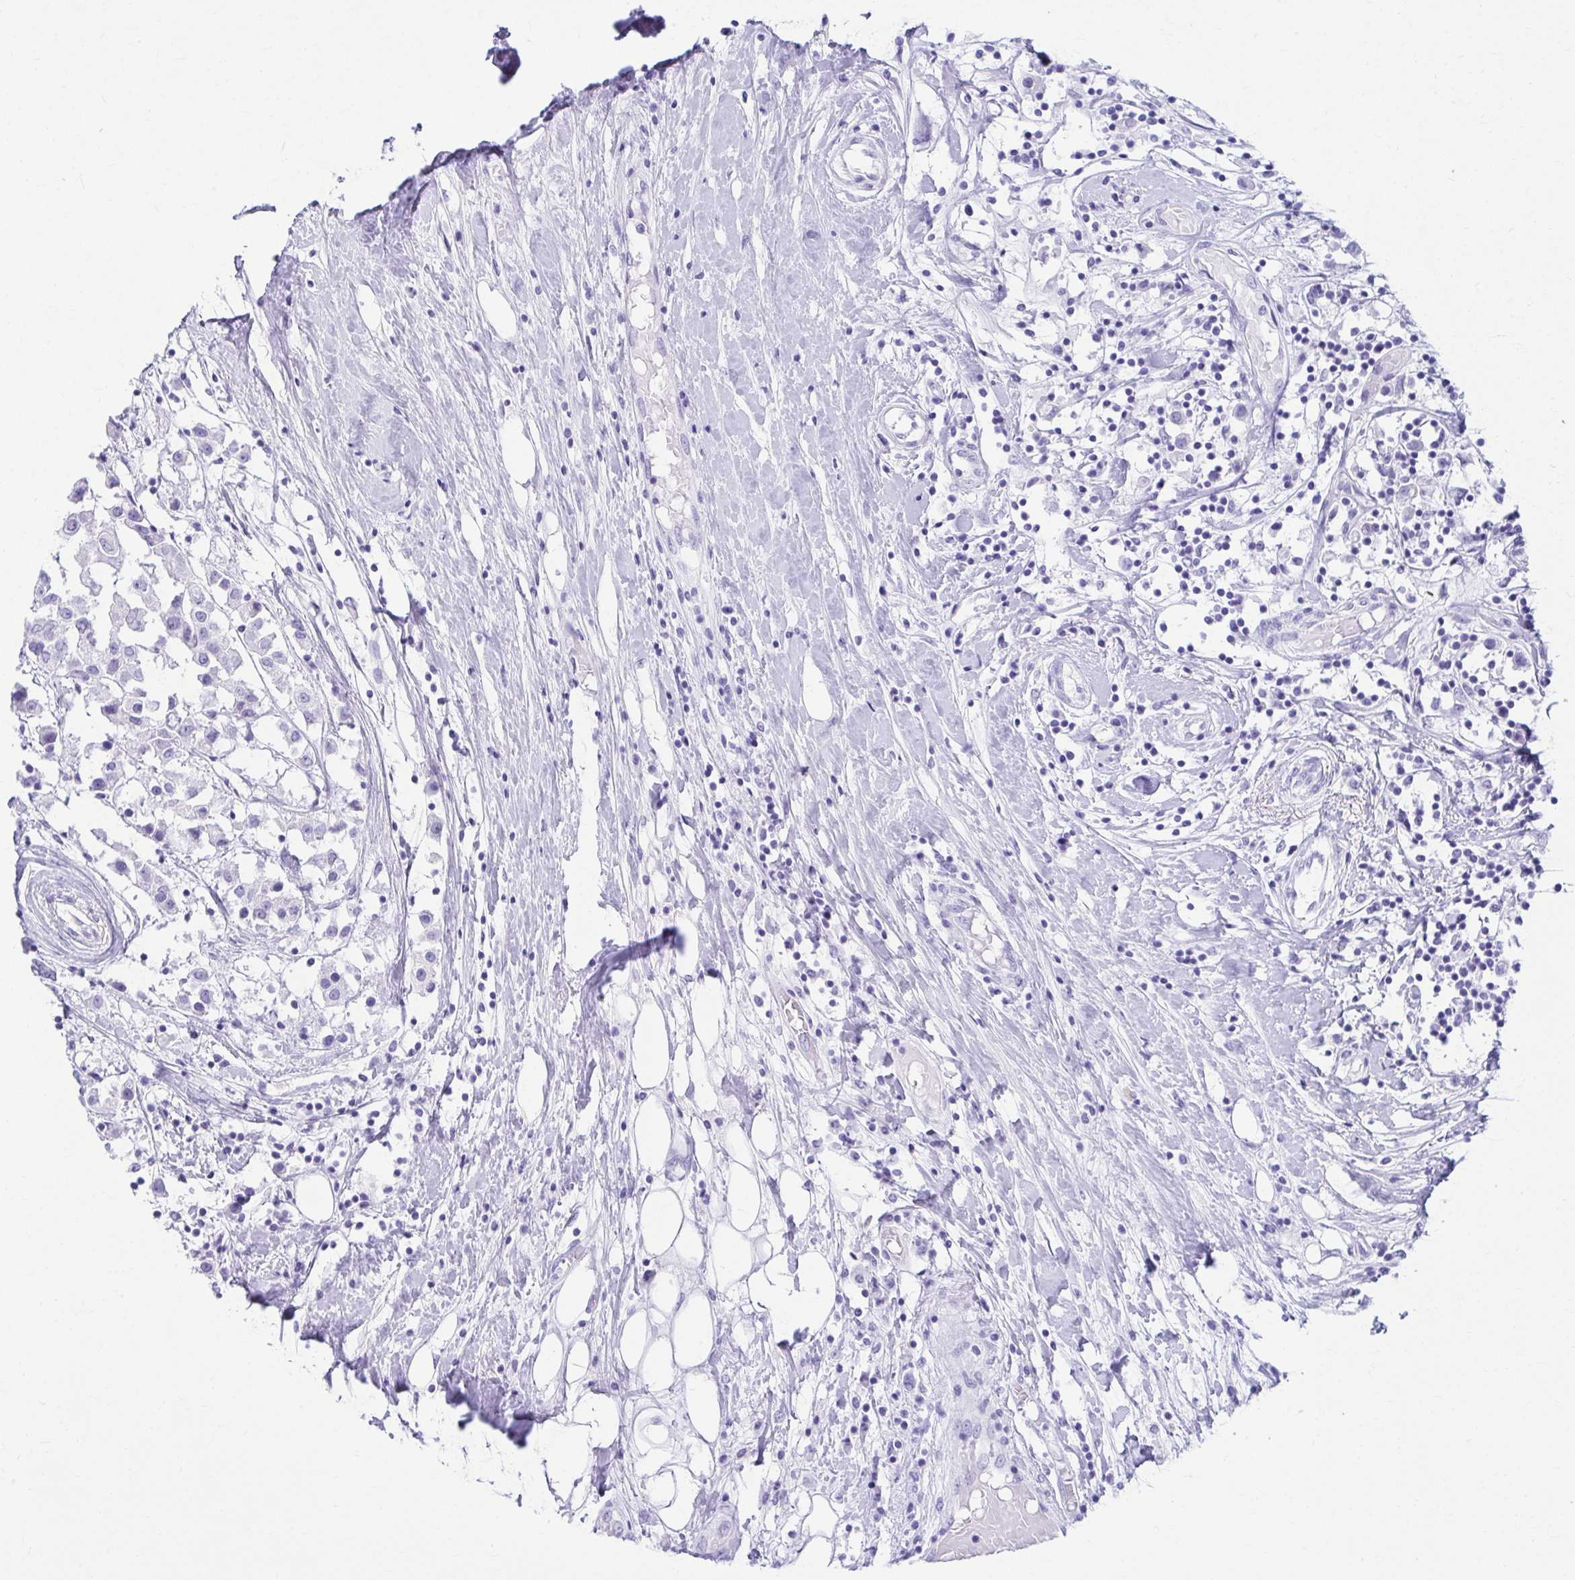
{"staining": {"intensity": "negative", "quantity": "none", "location": "none"}, "tissue": "breast cancer", "cell_type": "Tumor cells", "image_type": "cancer", "snomed": [{"axis": "morphology", "description": "Duct carcinoma"}, {"axis": "topography", "description": "Breast"}], "caption": "This is an immunohistochemistry (IHC) photomicrograph of breast cancer. There is no staining in tumor cells.", "gene": "ATP4B", "patient": {"sex": "female", "age": 61}}